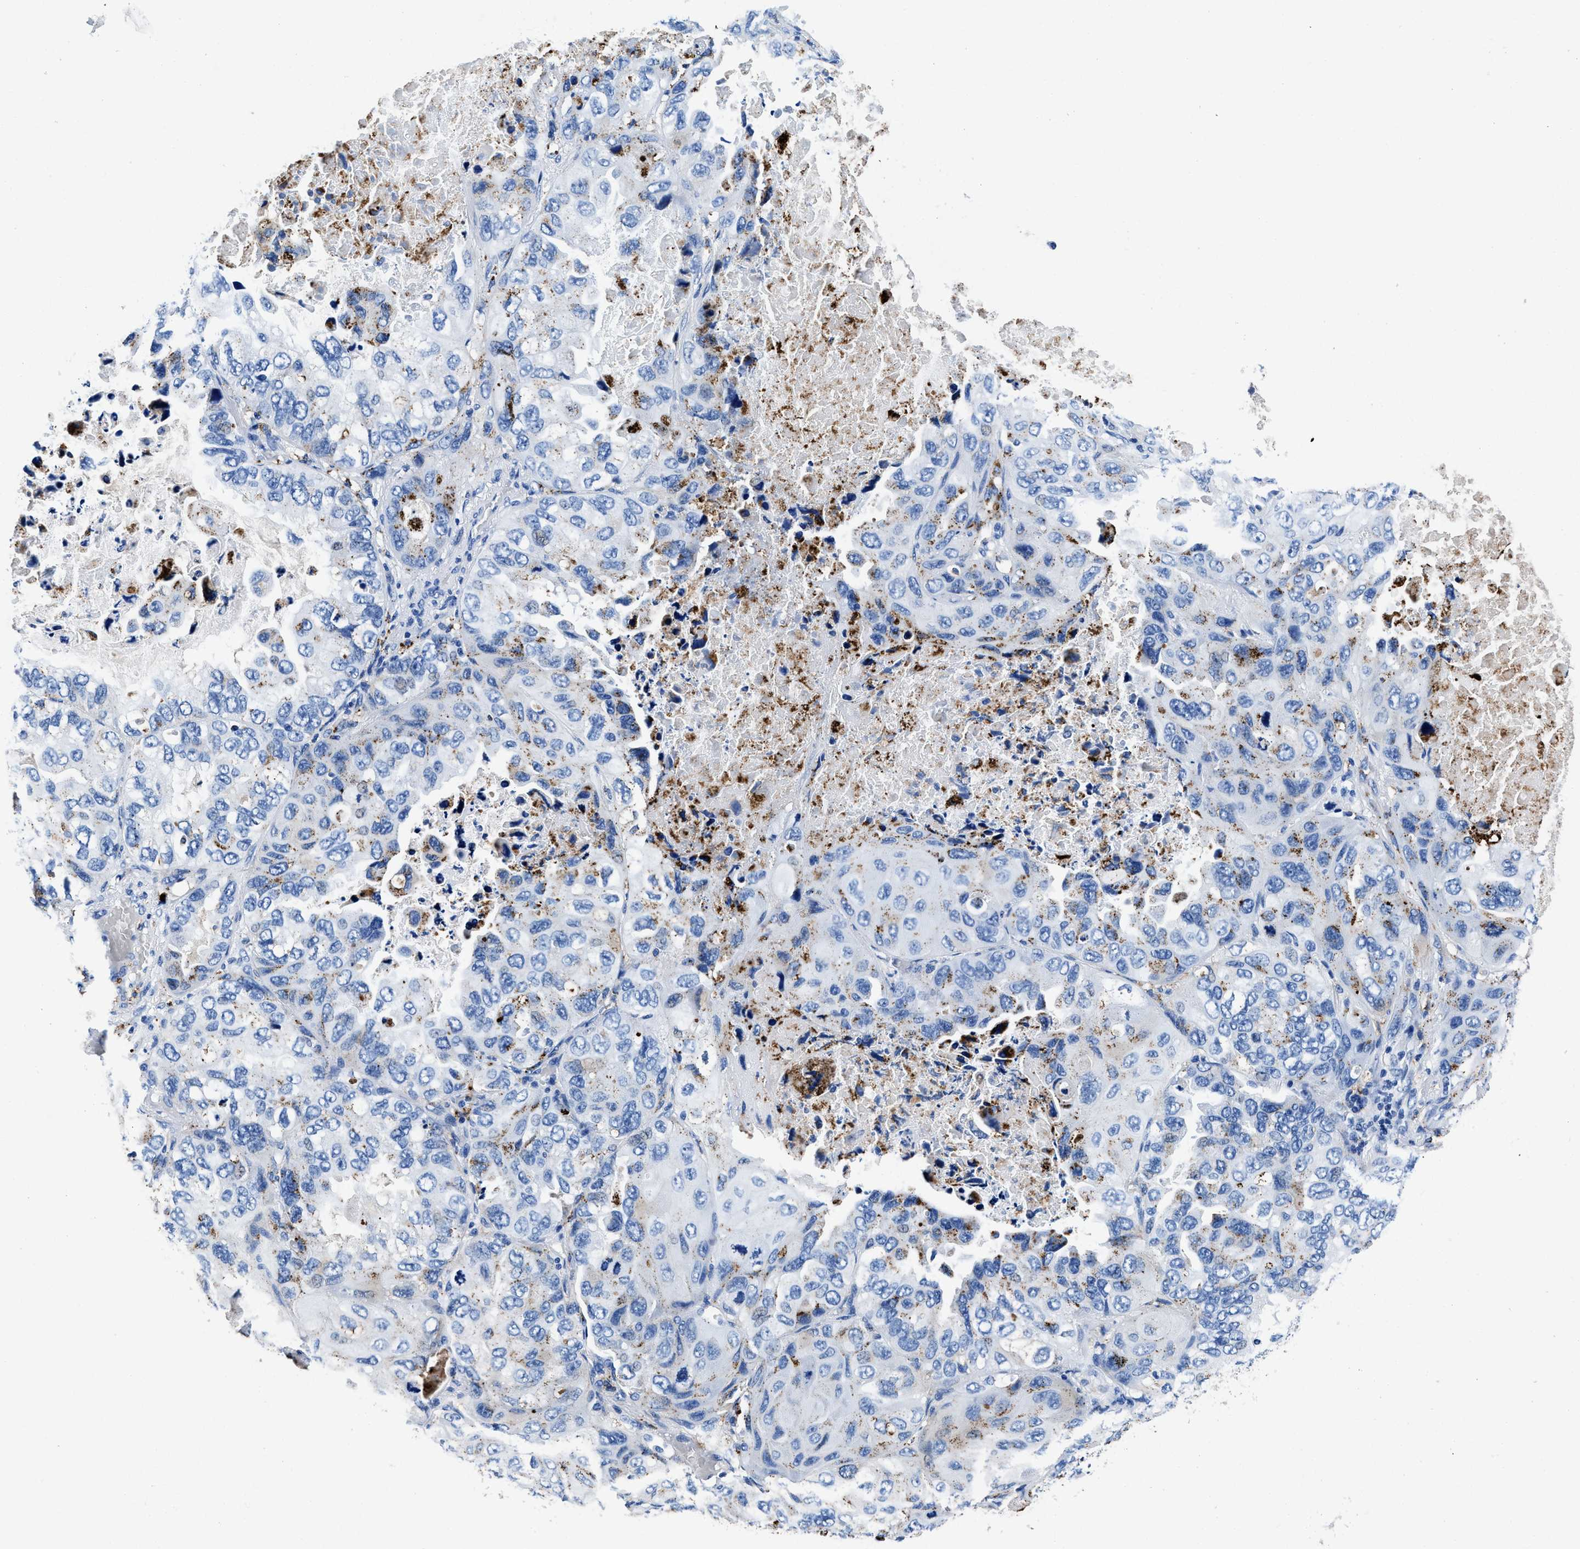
{"staining": {"intensity": "moderate", "quantity": "<25%", "location": "cytoplasmic/membranous"}, "tissue": "lung cancer", "cell_type": "Tumor cells", "image_type": "cancer", "snomed": [{"axis": "morphology", "description": "Squamous cell carcinoma, NOS"}, {"axis": "topography", "description": "Lung"}], "caption": "Brown immunohistochemical staining in lung cancer exhibits moderate cytoplasmic/membranous staining in about <25% of tumor cells.", "gene": "OR14K1", "patient": {"sex": "female", "age": 73}}